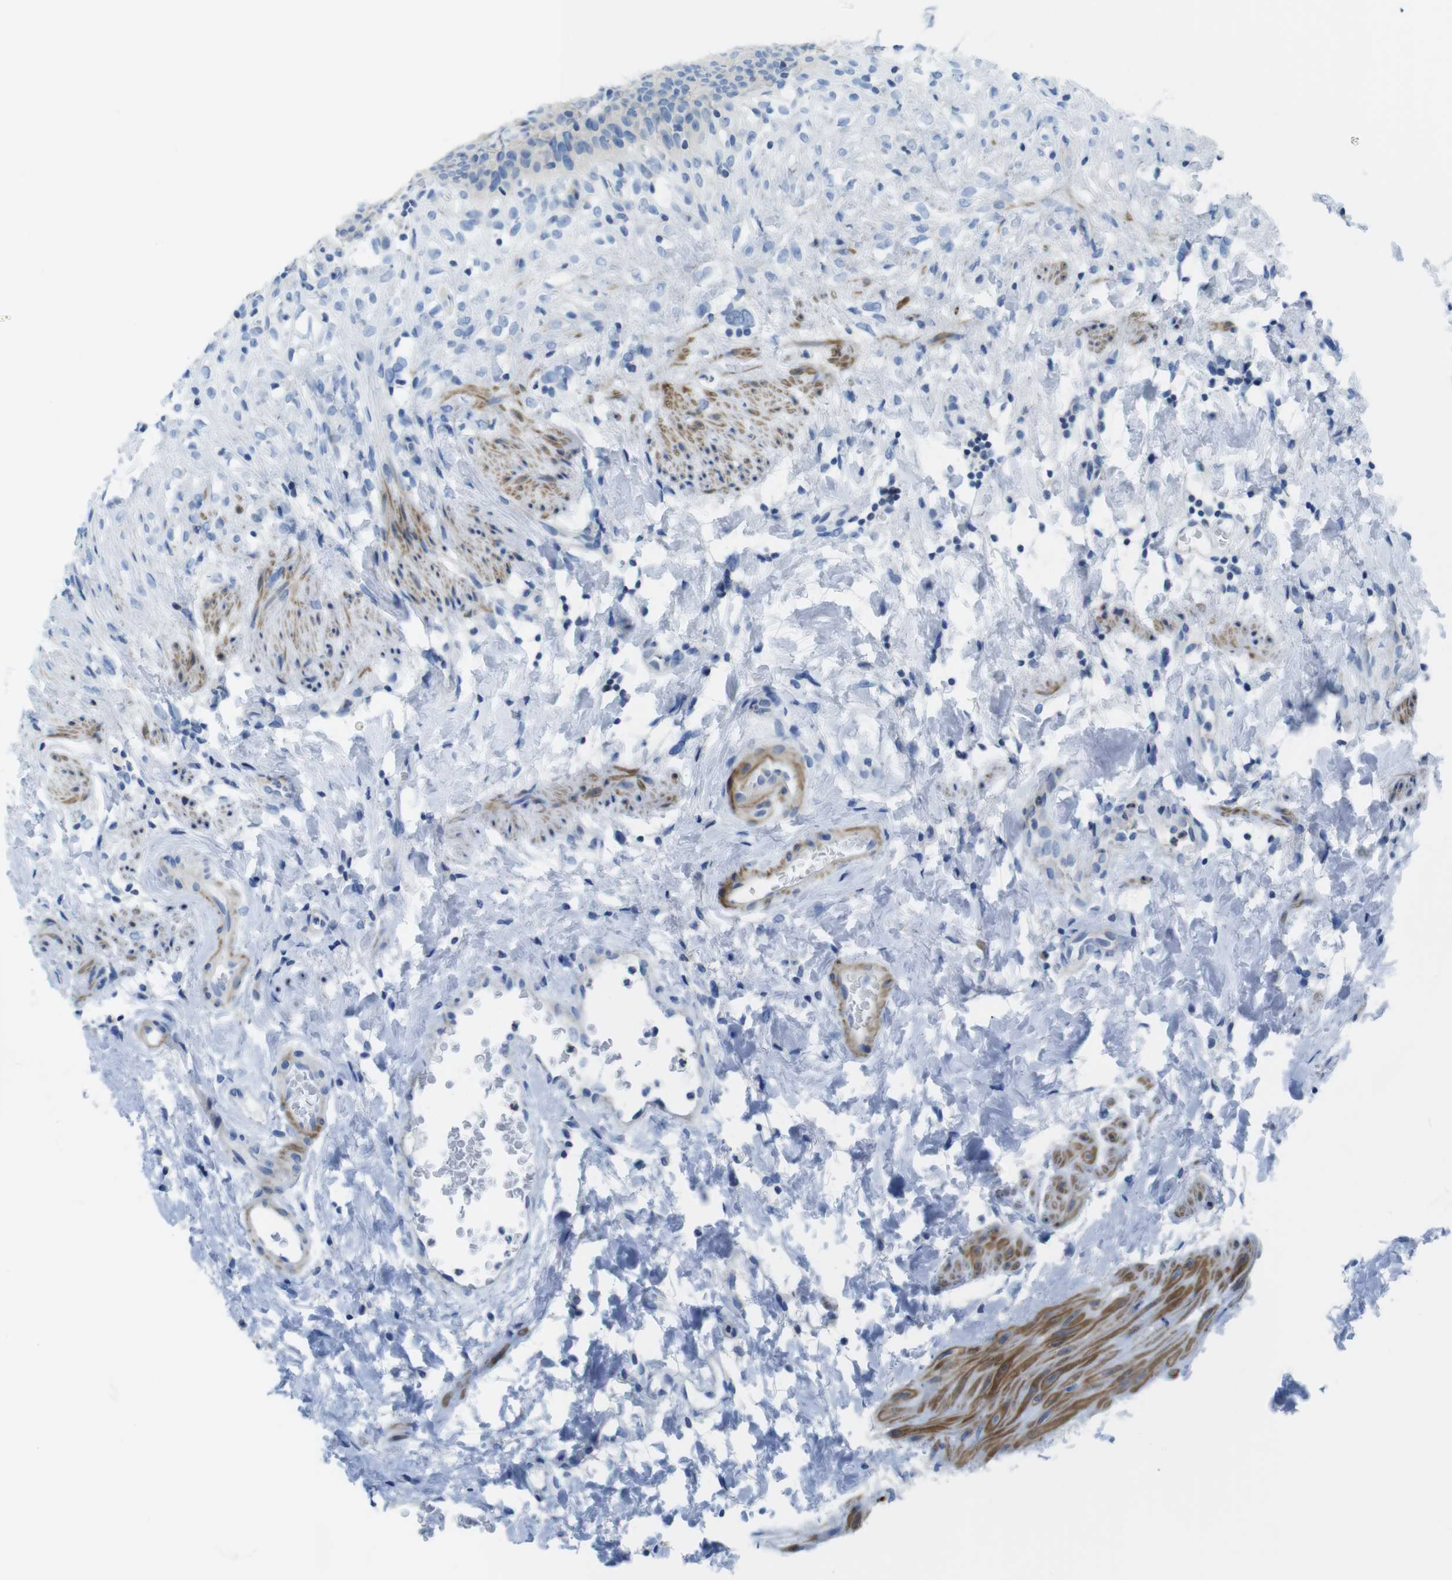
{"staining": {"intensity": "negative", "quantity": "none", "location": "none"}, "tissue": "urinary bladder", "cell_type": "Urothelial cells", "image_type": "normal", "snomed": [{"axis": "morphology", "description": "Normal tissue, NOS"}, {"axis": "topography", "description": "Urinary bladder"}], "caption": "Immunohistochemical staining of benign human urinary bladder demonstrates no significant staining in urothelial cells.", "gene": "ASIC5", "patient": {"sex": "female", "age": 79}}